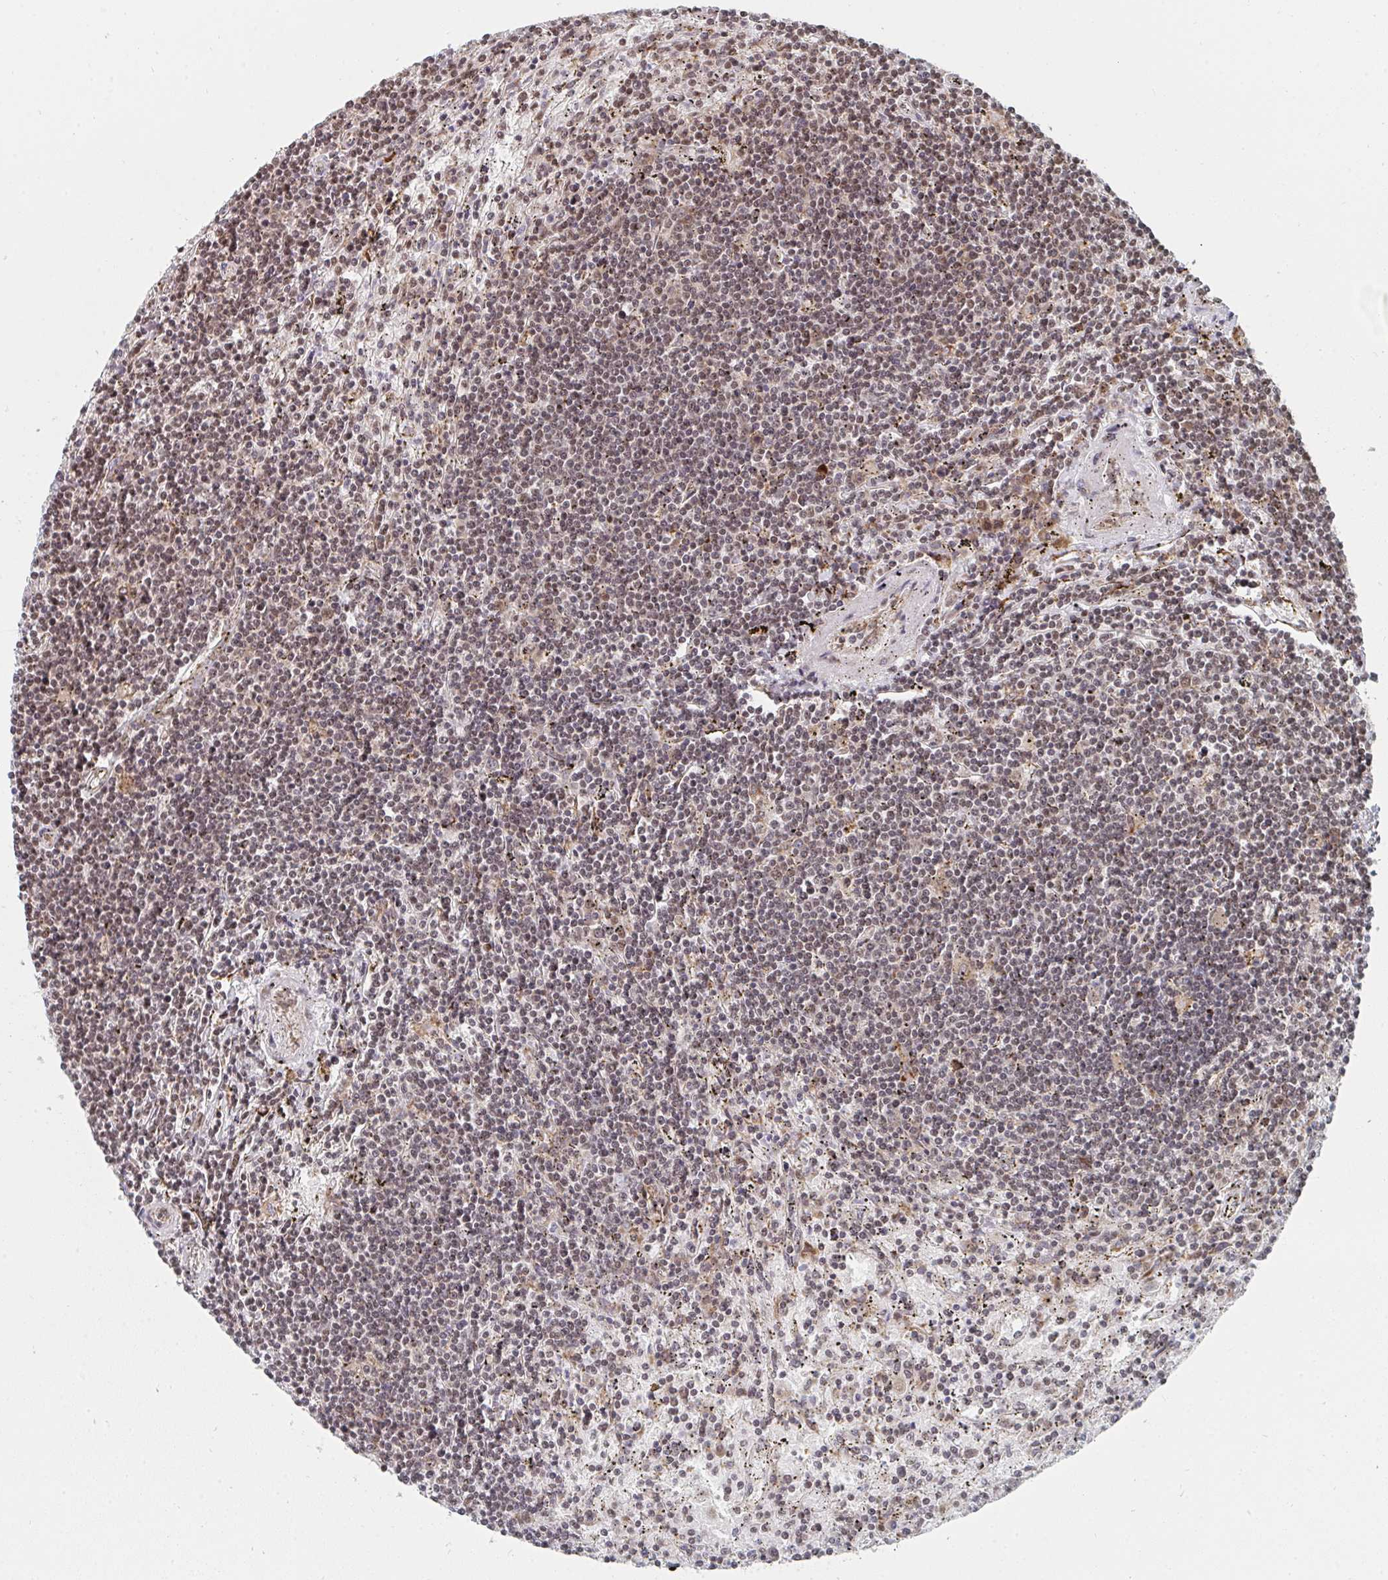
{"staining": {"intensity": "weak", "quantity": "25%-75%", "location": "nuclear"}, "tissue": "lymphoma", "cell_type": "Tumor cells", "image_type": "cancer", "snomed": [{"axis": "morphology", "description": "Malignant lymphoma, non-Hodgkin's type, Low grade"}, {"axis": "topography", "description": "Spleen"}], "caption": "A brown stain shows weak nuclear staining of a protein in human lymphoma tumor cells.", "gene": "MBNL1", "patient": {"sex": "male", "age": 76}}